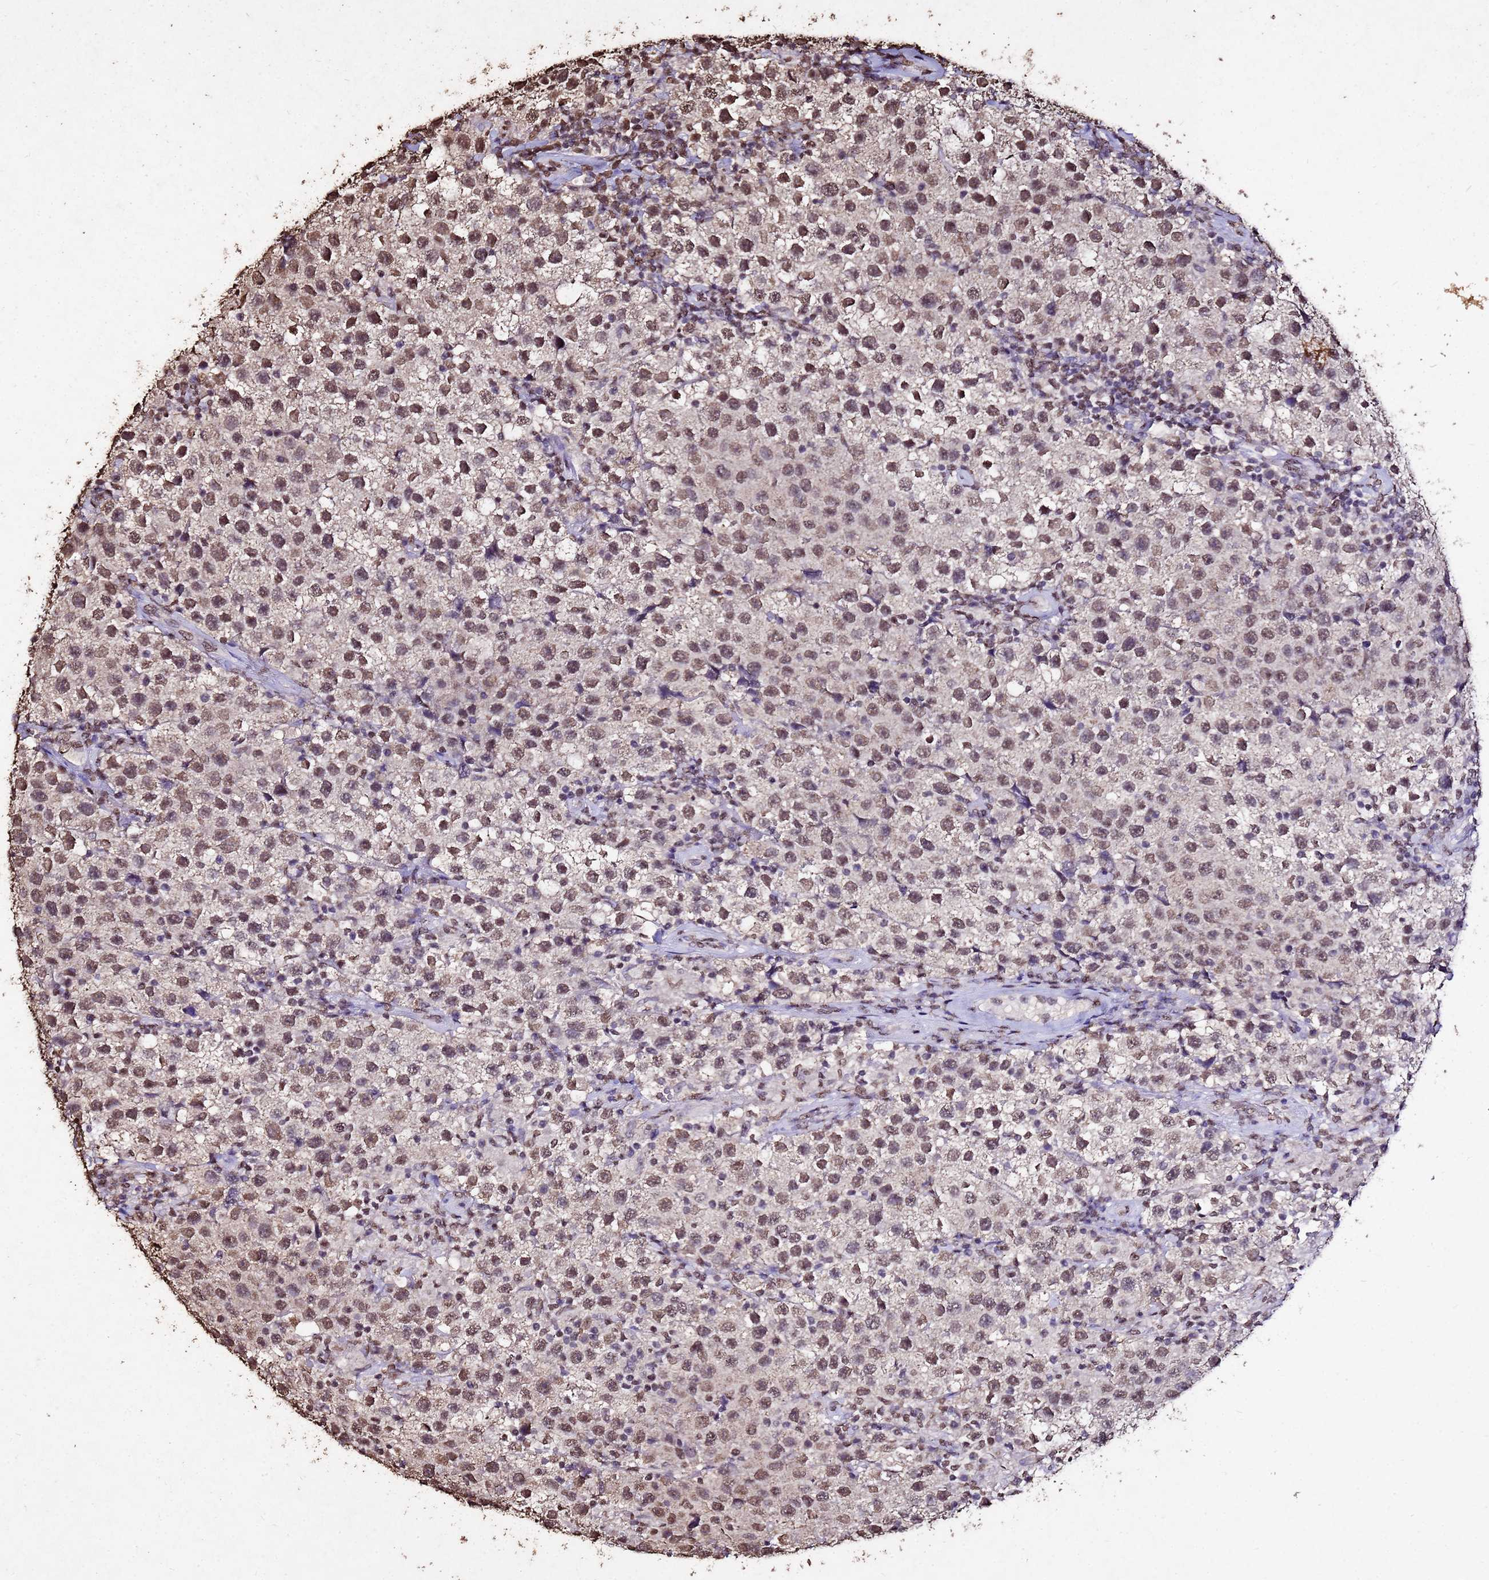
{"staining": {"intensity": "moderate", "quantity": ">75%", "location": "nuclear"}, "tissue": "testis cancer", "cell_type": "Tumor cells", "image_type": "cancer", "snomed": [{"axis": "morphology", "description": "Seminoma, NOS"}, {"axis": "morphology", "description": "Carcinoma, Embryonal, NOS"}, {"axis": "topography", "description": "Testis"}], "caption": "Testis cancer was stained to show a protein in brown. There is medium levels of moderate nuclear staining in about >75% of tumor cells.", "gene": "MYOCD", "patient": {"sex": "male", "age": 41}}